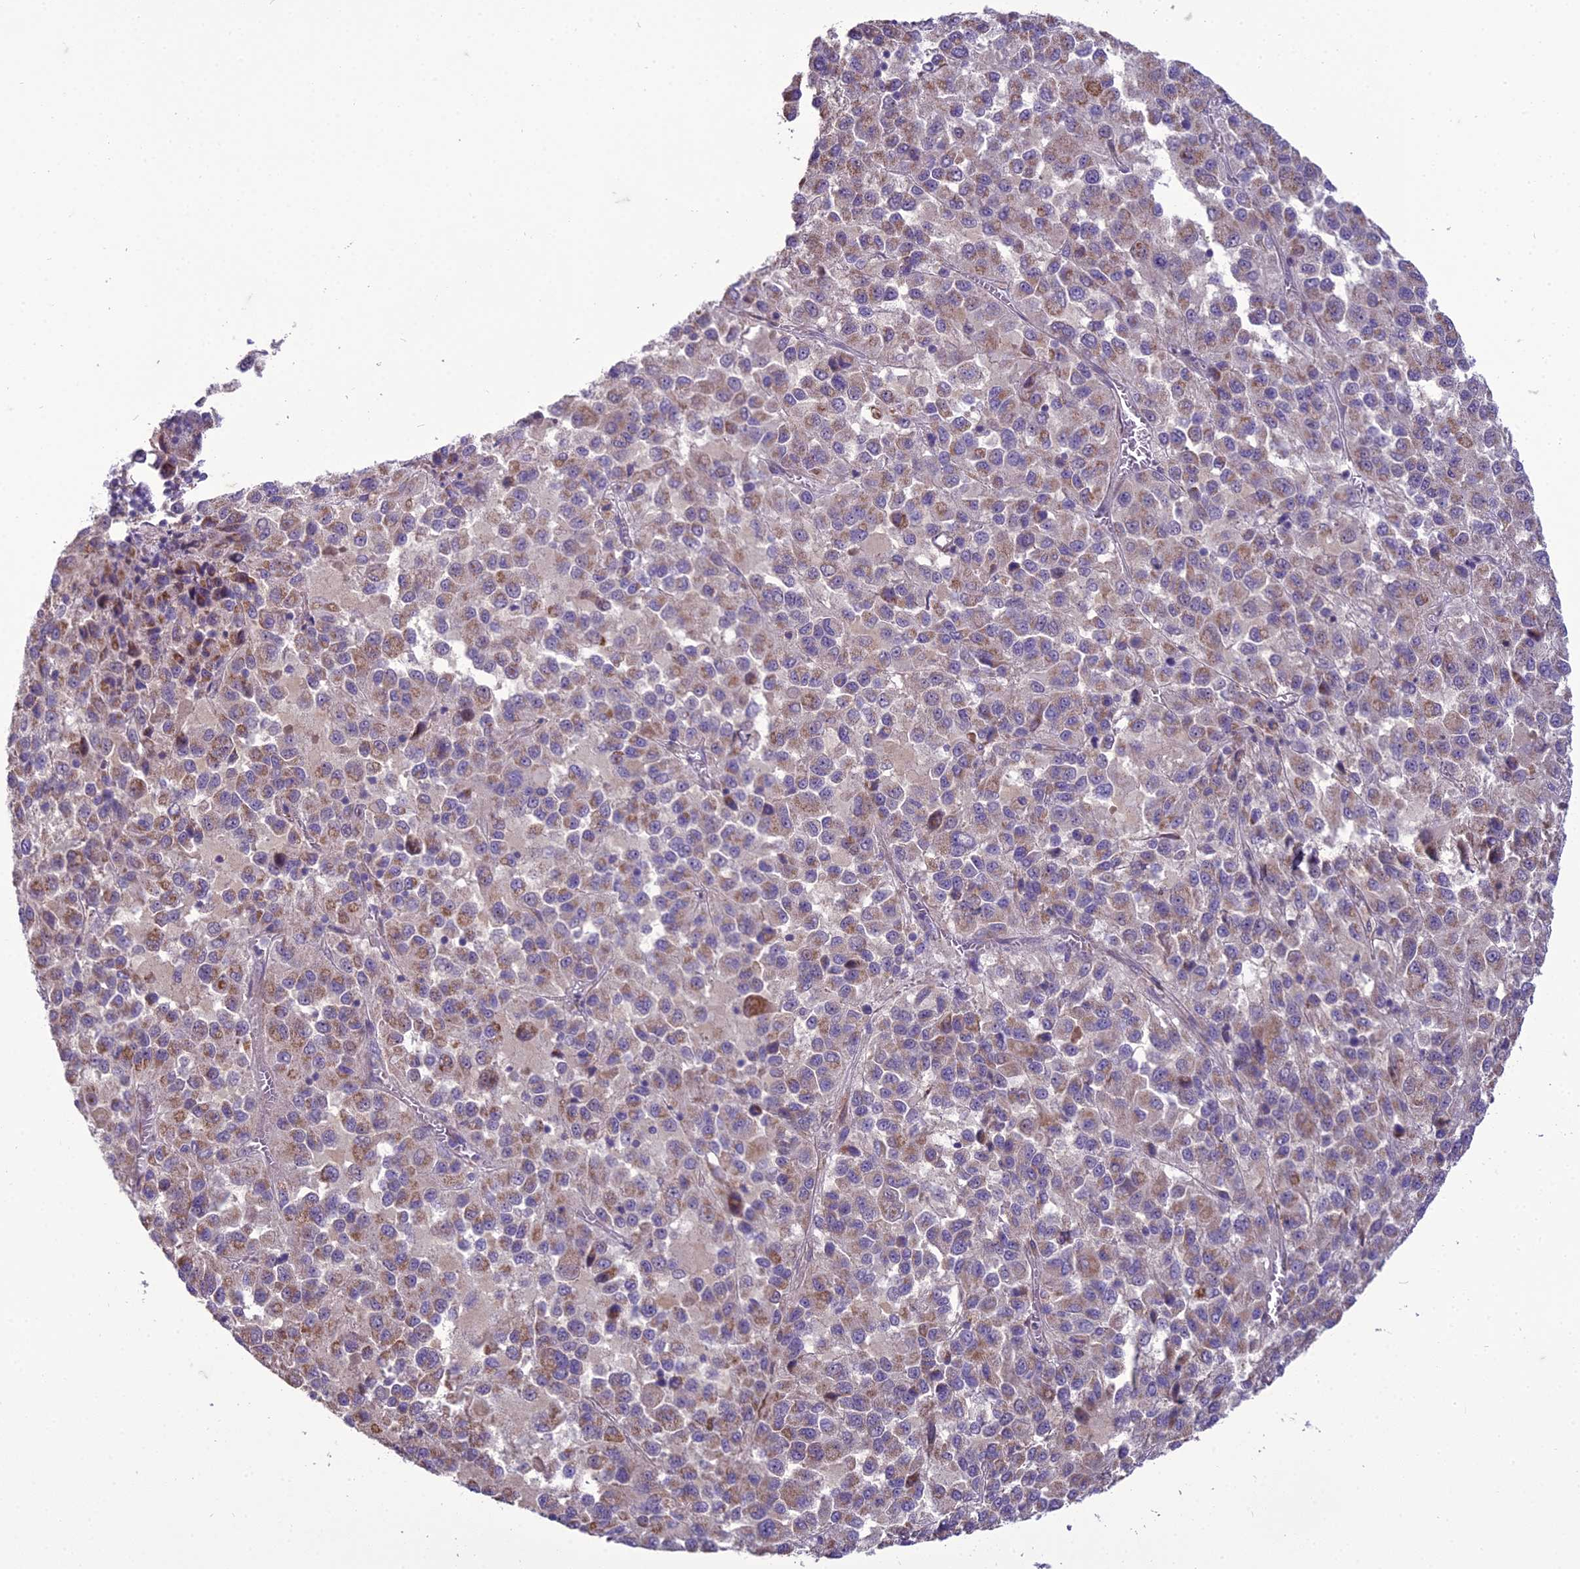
{"staining": {"intensity": "moderate", "quantity": "25%-75%", "location": "cytoplasmic/membranous"}, "tissue": "melanoma", "cell_type": "Tumor cells", "image_type": "cancer", "snomed": [{"axis": "morphology", "description": "Malignant melanoma, Metastatic site"}, {"axis": "topography", "description": "Lung"}], "caption": "Immunohistochemistry (IHC) micrograph of neoplastic tissue: malignant melanoma (metastatic site) stained using immunohistochemistry (IHC) reveals medium levels of moderate protein expression localized specifically in the cytoplasmic/membranous of tumor cells, appearing as a cytoplasmic/membranous brown color.", "gene": "DUS2", "patient": {"sex": "male", "age": 64}}